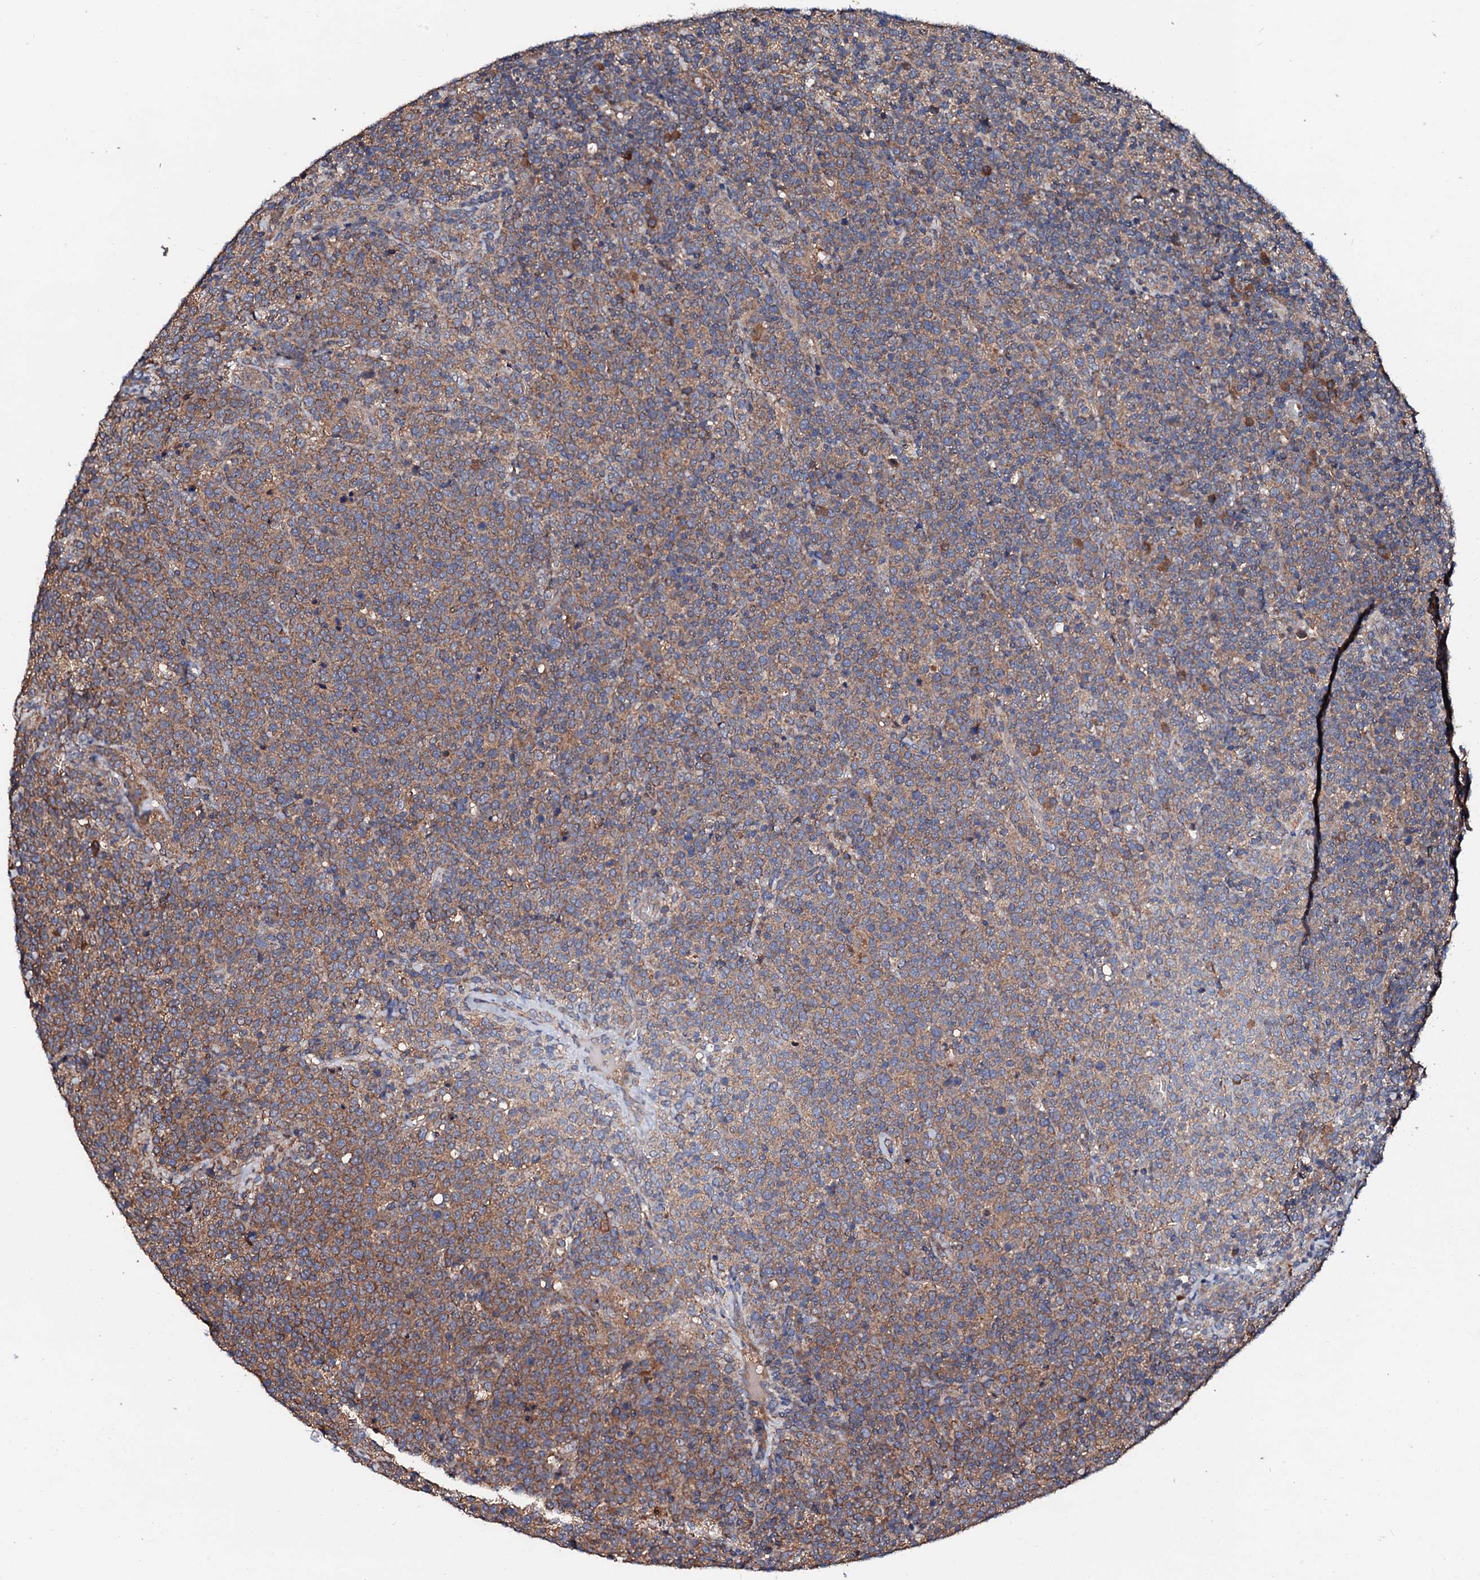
{"staining": {"intensity": "weak", "quantity": "25%-75%", "location": "cytoplasmic/membranous"}, "tissue": "lymphoma", "cell_type": "Tumor cells", "image_type": "cancer", "snomed": [{"axis": "morphology", "description": "Malignant lymphoma, non-Hodgkin's type, High grade"}, {"axis": "topography", "description": "Lymph node"}], "caption": "A histopathology image of lymphoma stained for a protein exhibits weak cytoplasmic/membranous brown staining in tumor cells. Nuclei are stained in blue.", "gene": "EXTL1", "patient": {"sex": "male", "age": 61}}